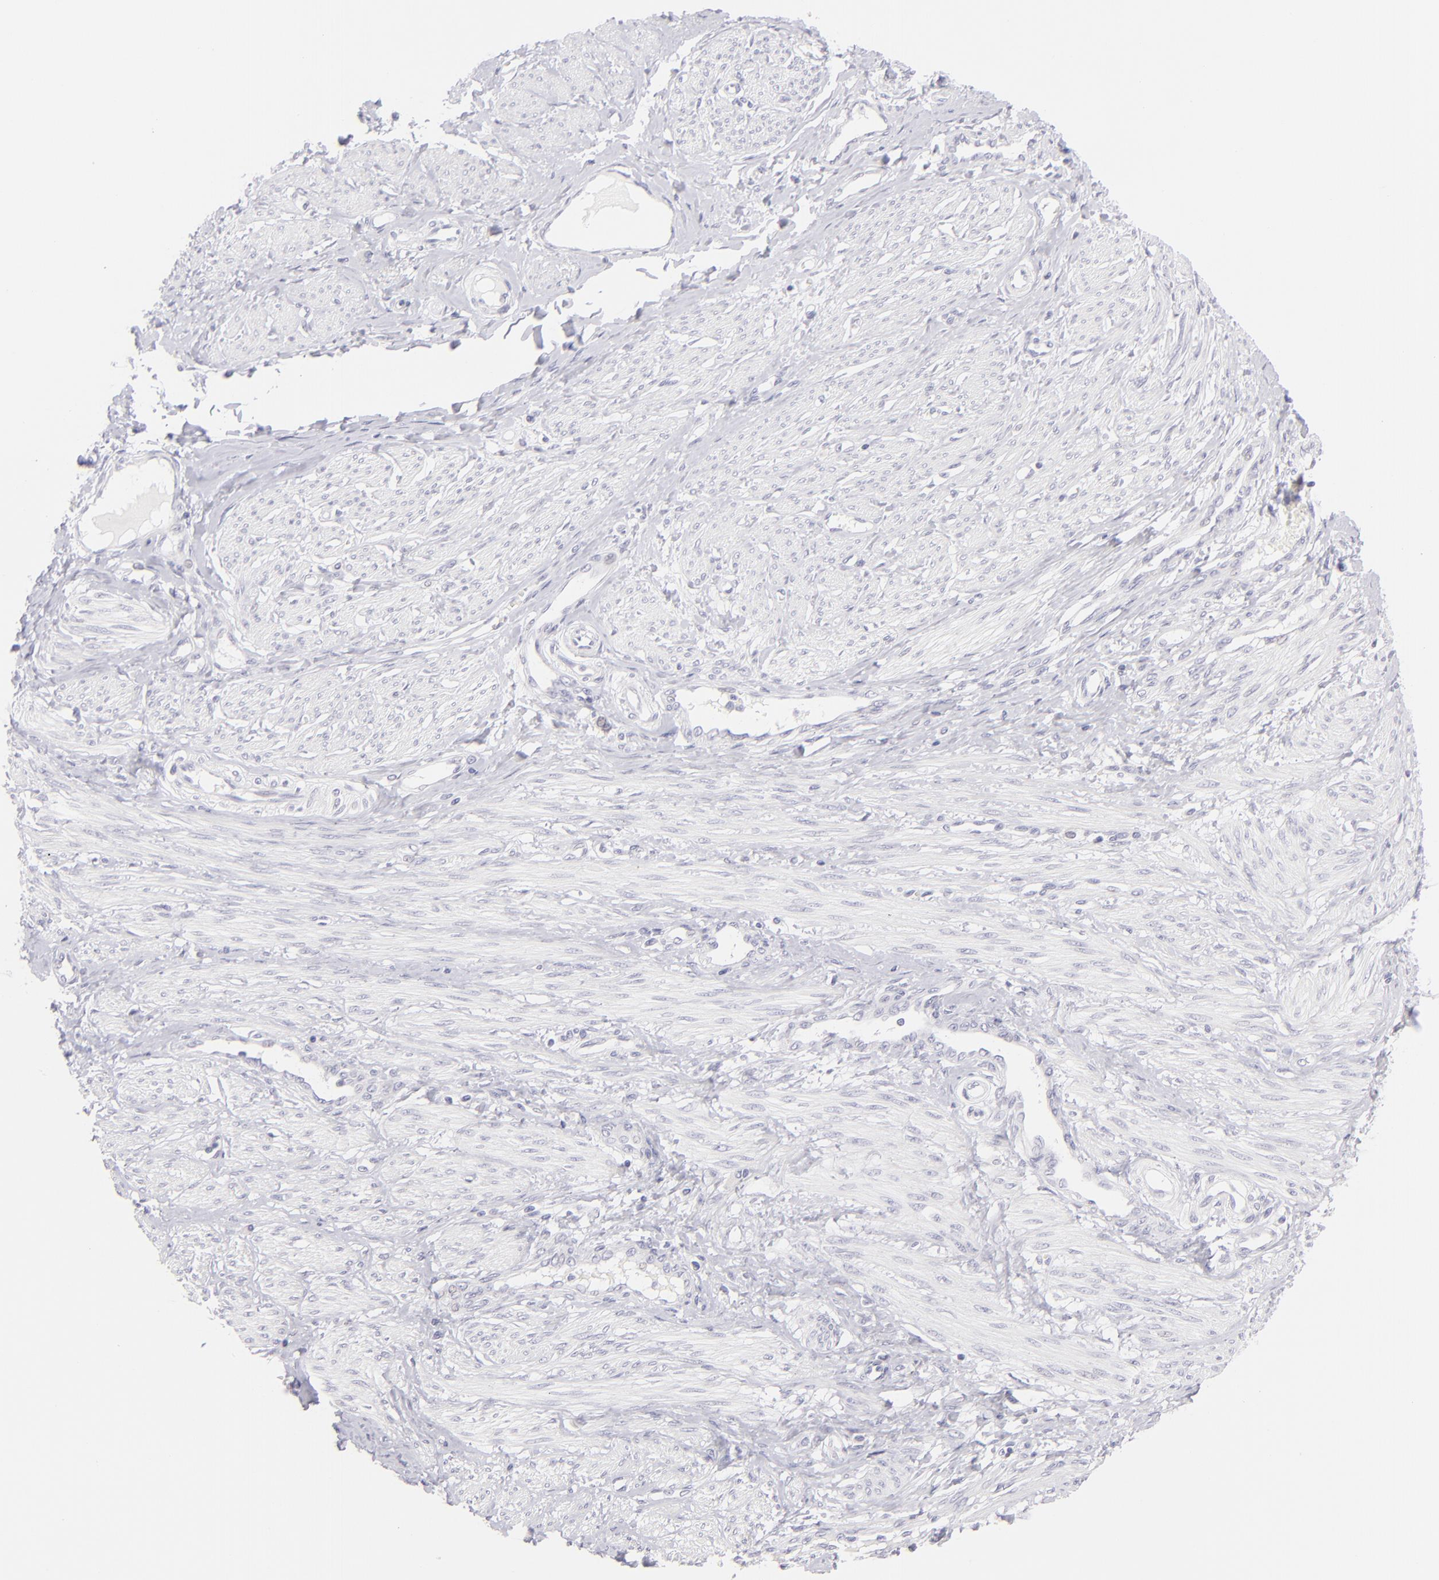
{"staining": {"intensity": "negative", "quantity": "none", "location": "none"}, "tissue": "smooth muscle", "cell_type": "Smooth muscle cells", "image_type": "normal", "snomed": [{"axis": "morphology", "description": "Normal tissue, NOS"}, {"axis": "topography", "description": "Smooth muscle"}, {"axis": "topography", "description": "Uterus"}], "caption": "Benign smooth muscle was stained to show a protein in brown. There is no significant staining in smooth muscle cells. The staining is performed using DAB (3,3'-diaminobenzidine) brown chromogen with nuclei counter-stained in using hematoxylin.", "gene": "CLDN4", "patient": {"sex": "female", "age": 39}}